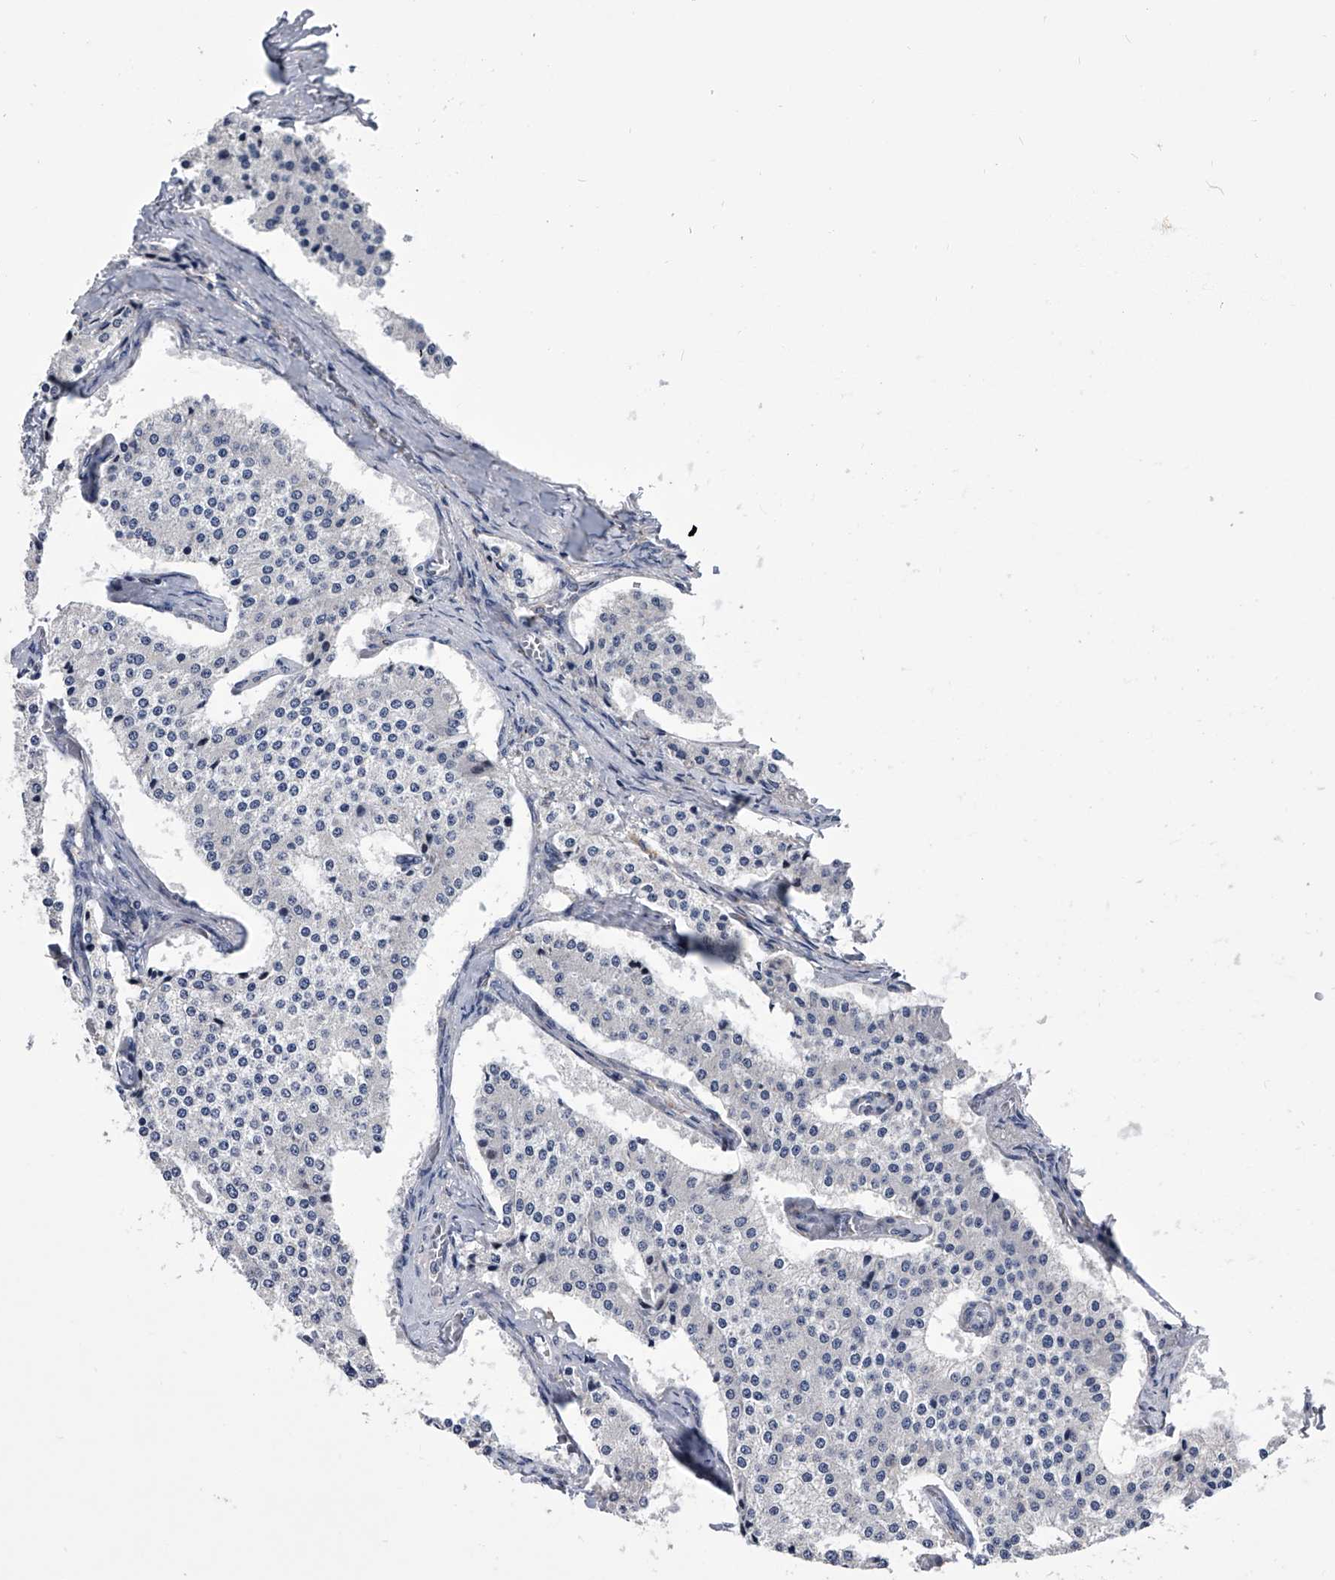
{"staining": {"intensity": "negative", "quantity": "none", "location": "none"}, "tissue": "carcinoid", "cell_type": "Tumor cells", "image_type": "cancer", "snomed": [{"axis": "morphology", "description": "Carcinoid, malignant, NOS"}, {"axis": "topography", "description": "Colon"}], "caption": "Human carcinoid stained for a protein using IHC reveals no positivity in tumor cells.", "gene": "MAP4K3", "patient": {"sex": "female", "age": 52}}